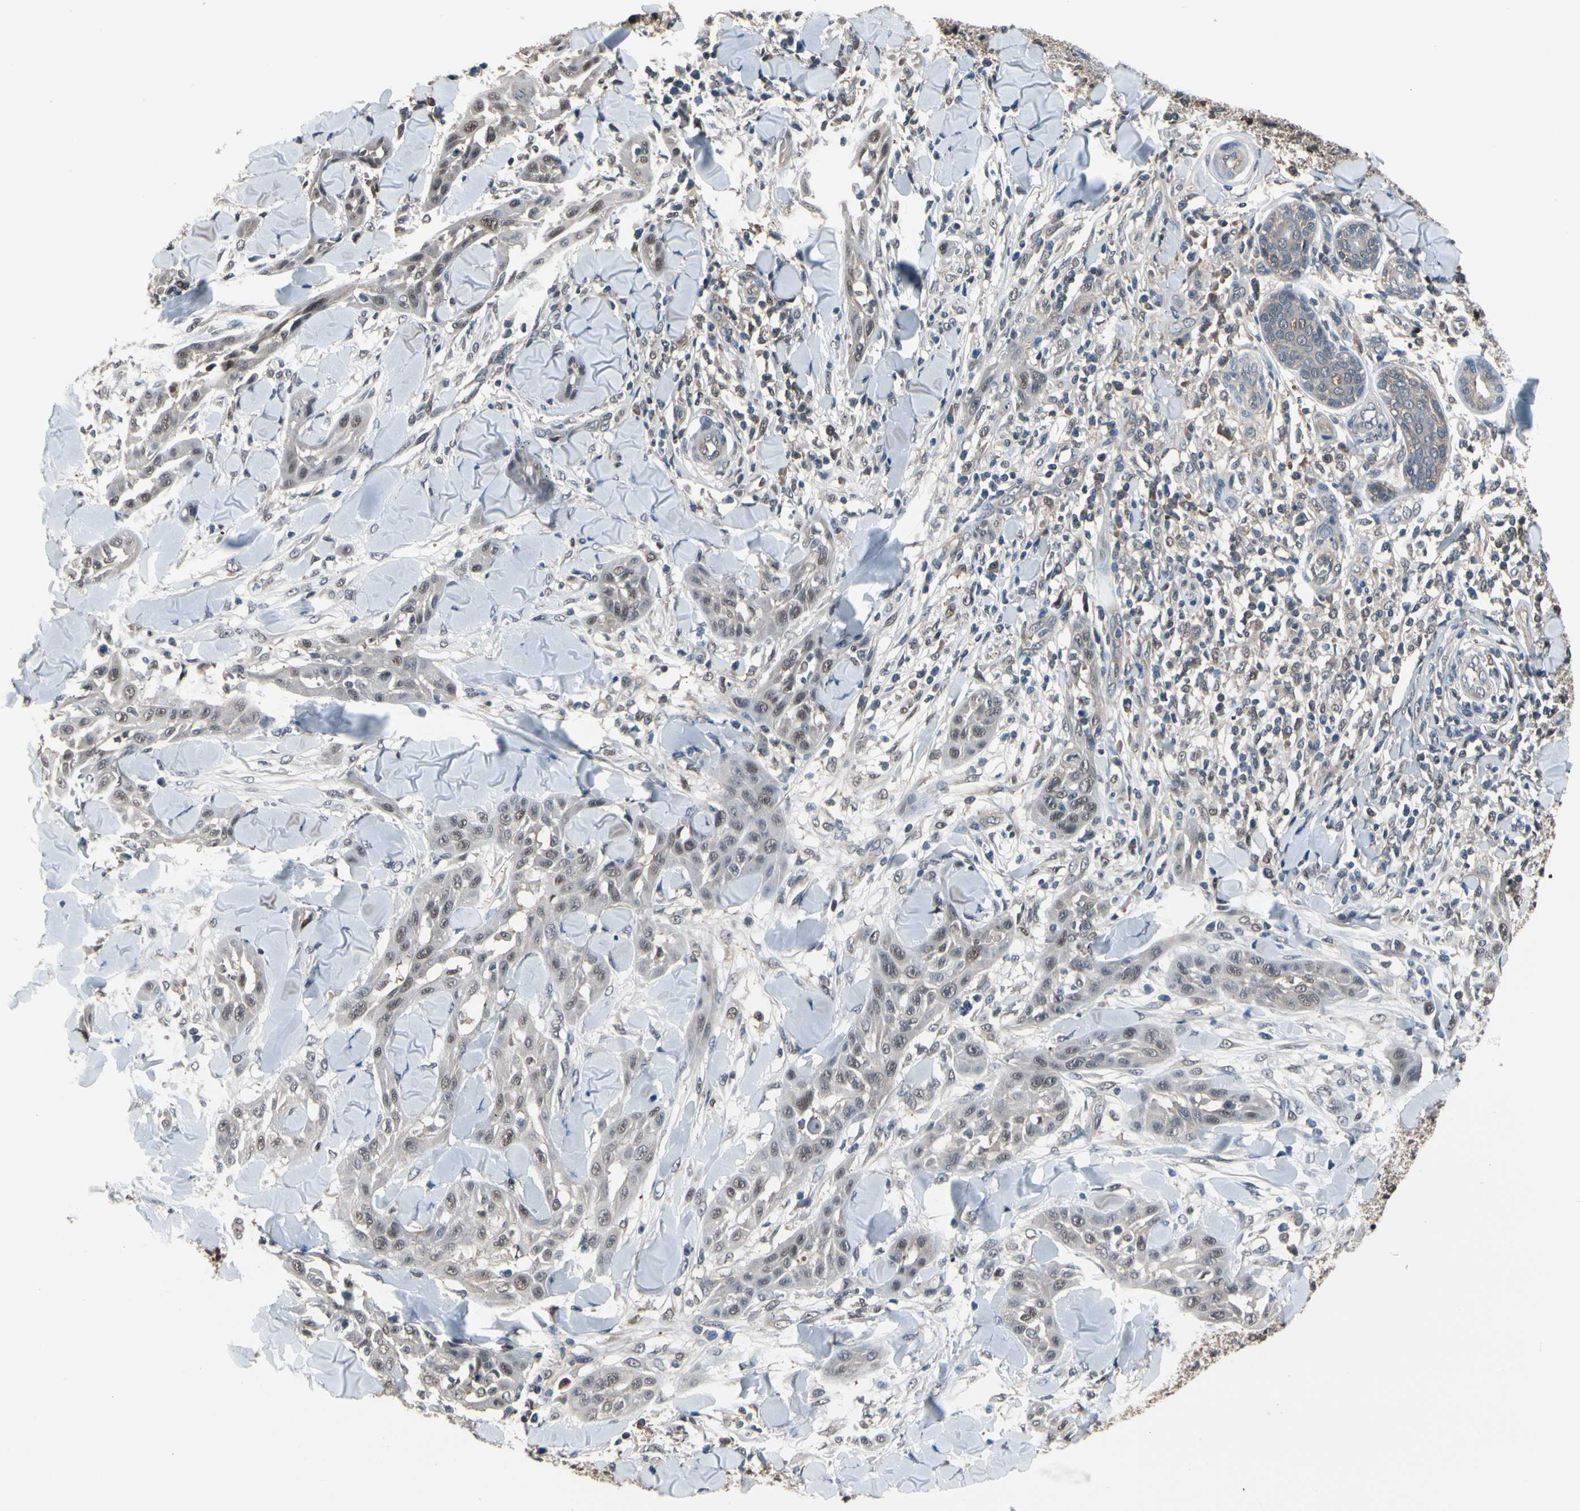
{"staining": {"intensity": "weak", "quantity": "25%-75%", "location": "cytoplasmic/membranous,nuclear"}, "tissue": "skin cancer", "cell_type": "Tumor cells", "image_type": "cancer", "snomed": [{"axis": "morphology", "description": "Squamous cell carcinoma, NOS"}, {"axis": "topography", "description": "Skin"}], "caption": "The micrograph exhibits a brown stain indicating the presence of a protein in the cytoplasmic/membranous and nuclear of tumor cells in skin cancer (squamous cell carcinoma). (DAB IHC, brown staining for protein, blue staining for nuclei).", "gene": "PSMA2", "patient": {"sex": "male", "age": 24}}